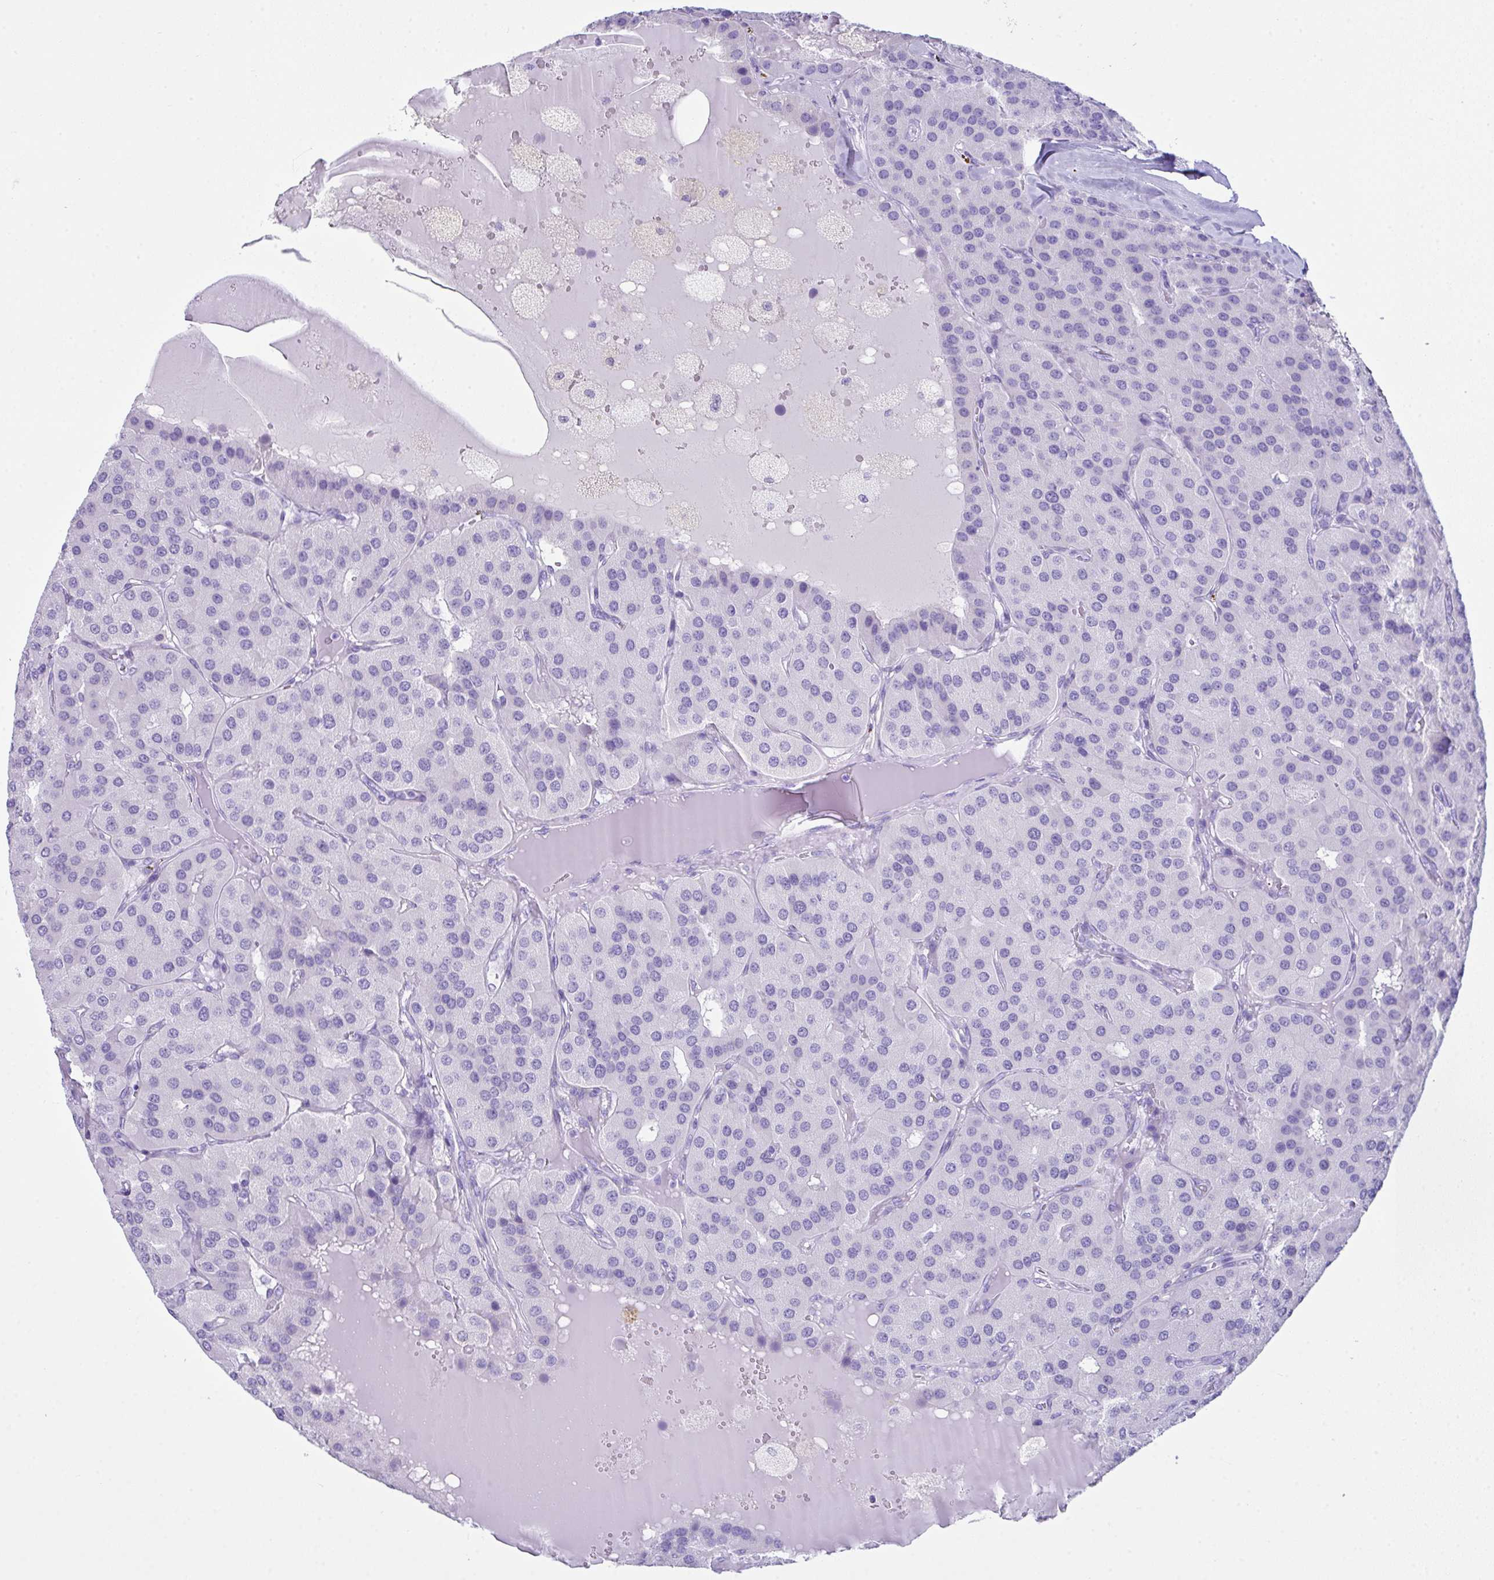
{"staining": {"intensity": "negative", "quantity": "none", "location": "none"}, "tissue": "parathyroid gland", "cell_type": "Glandular cells", "image_type": "normal", "snomed": [{"axis": "morphology", "description": "Normal tissue, NOS"}, {"axis": "morphology", "description": "Adenoma, NOS"}, {"axis": "topography", "description": "Parathyroid gland"}], "caption": "The micrograph shows no significant staining in glandular cells of parathyroid gland.", "gene": "LGALS4", "patient": {"sex": "female", "age": 86}}